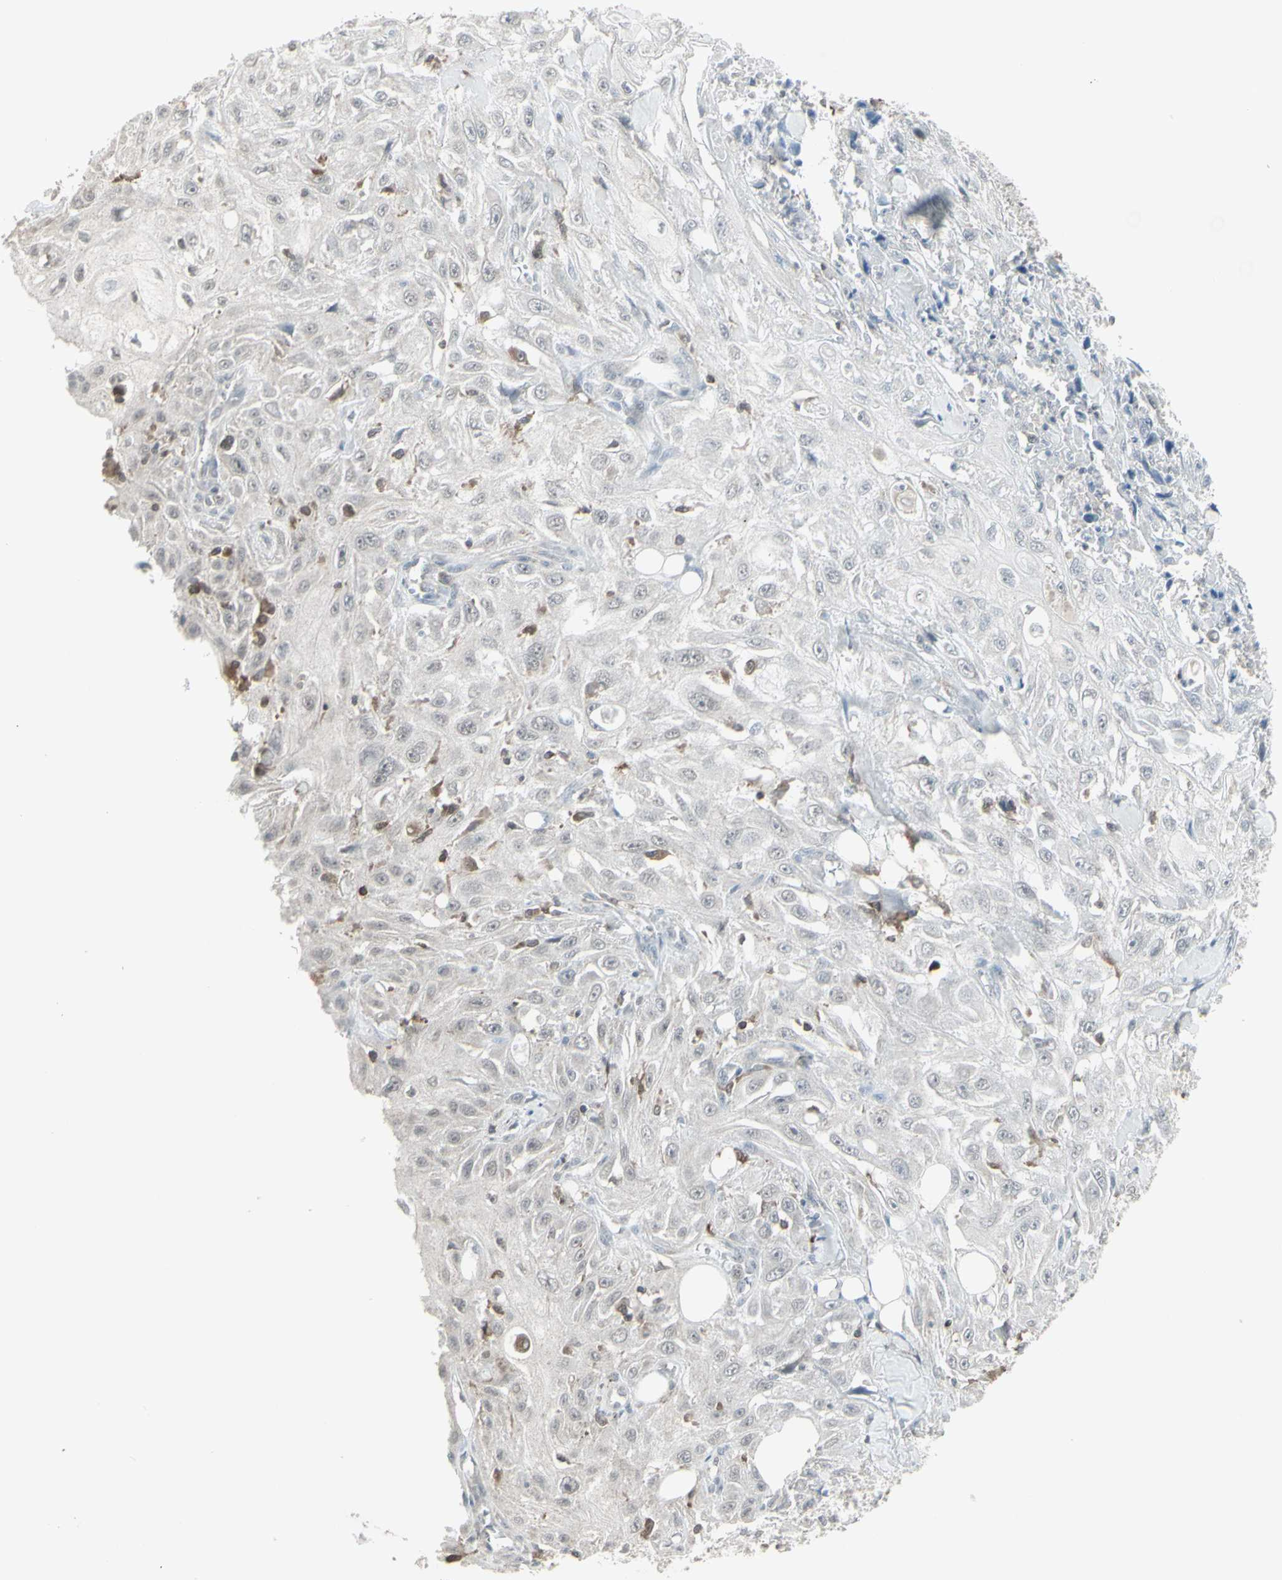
{"staining": {"intensity": "negative", "quantity": "none", "location": "none"}, "tissue": "skin cancer", "cell_type": "Tumor cells", "image_type": "cancer", "snomed": [{"axis": "morphology", "description": "Squamous cell carcinoma, NOS"}, {"axis": "morphology", "description": "Squamous cell carcinoma, metastatic, NOS"}, {"axis": "topography", "description": "Skin"}, {"axis": "topography", "description": "Lymph node"}], "caption": "Squamous cell carcinoma (skin) was stained to show a protein in brown. There is no significant positivity in tumor cells. The staining was performed using DAB (3,3'-diaminobenzidine) to visualize the protein expression in brown, while the nuclei were stained in blue with hematoxylin (Magnification: 20x).", "gene": "SAMSN1", "patient": {"sex": "male", "age": 75}}